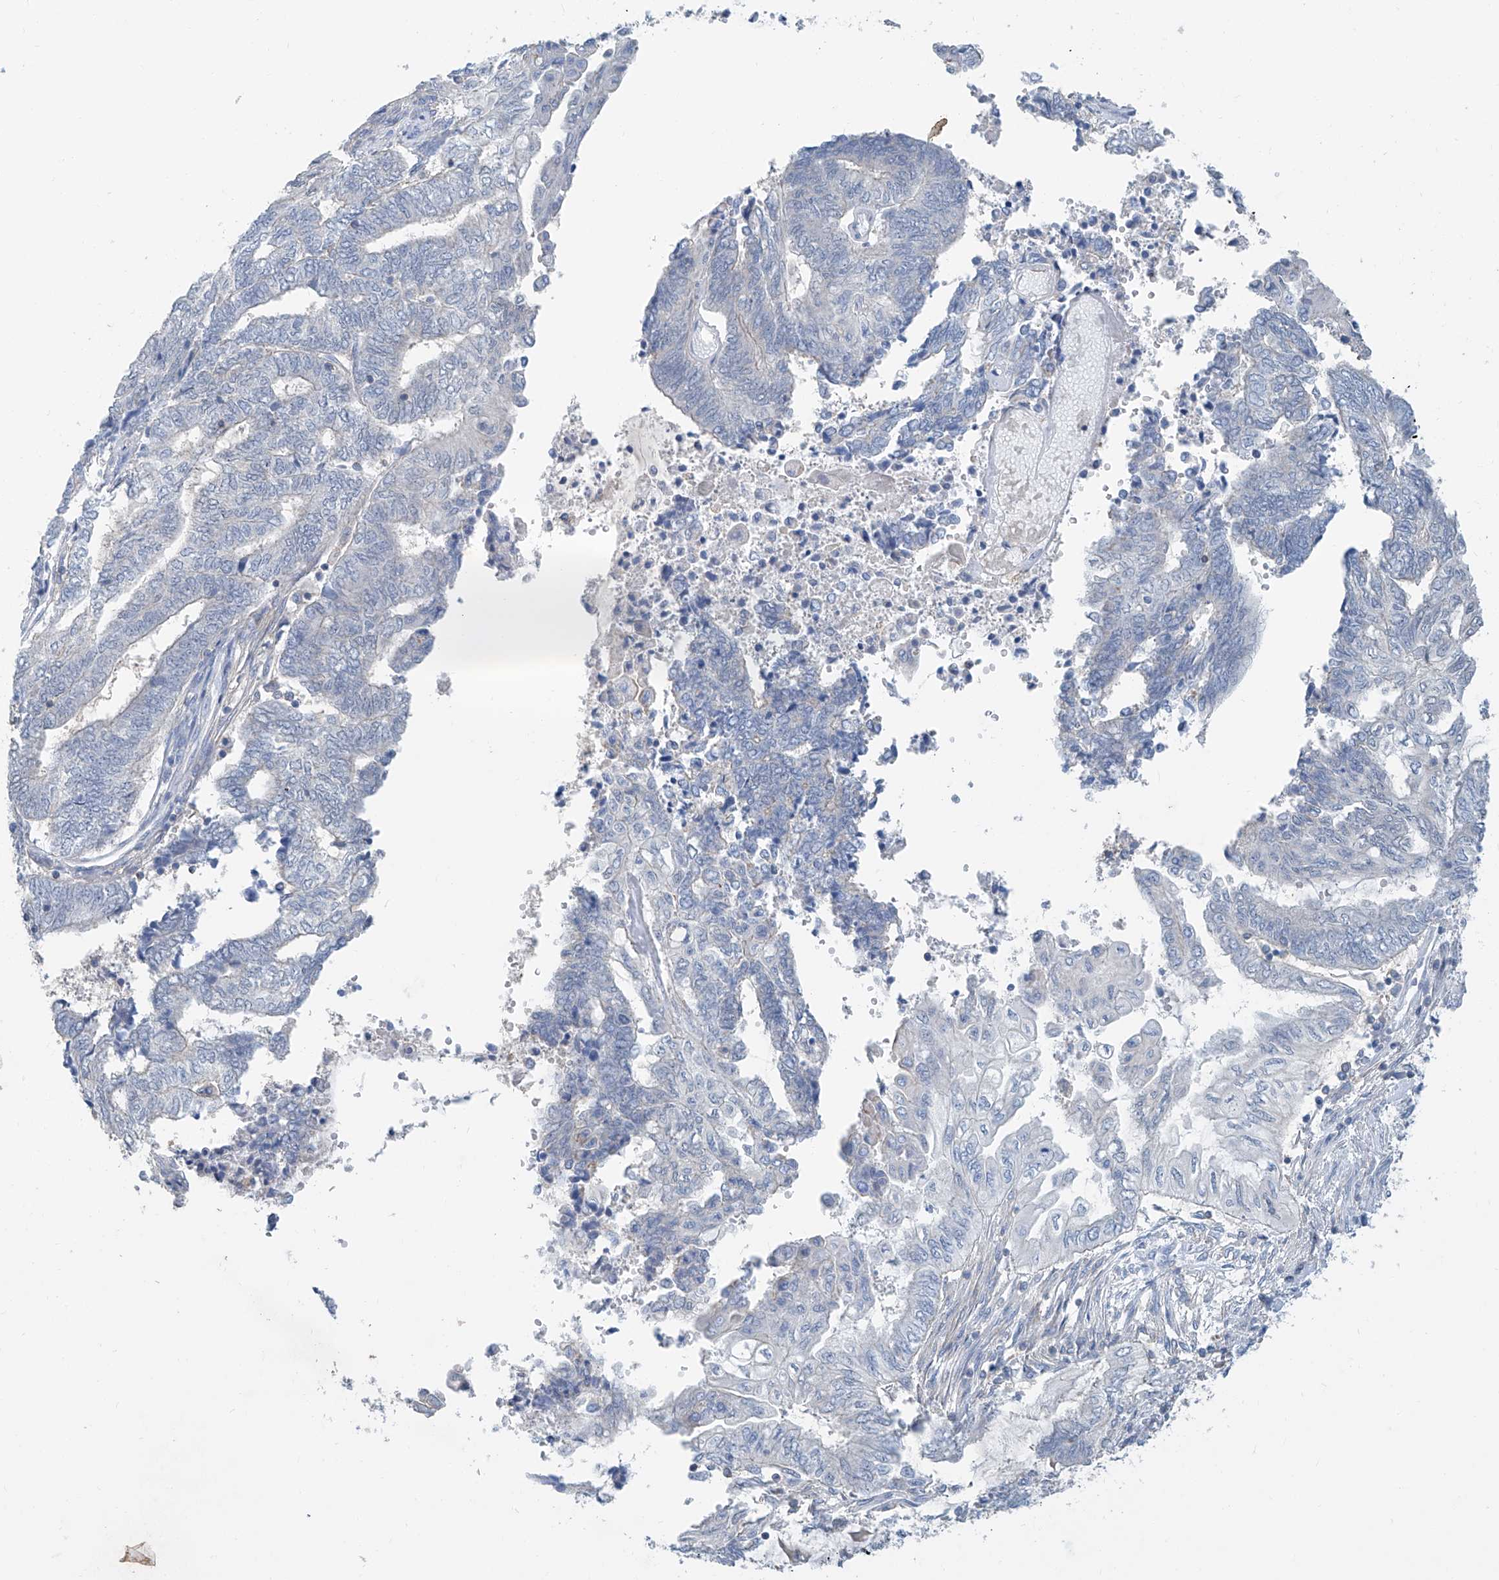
{"staining": {"intensity": "weak", "quantity": "<25%", "location": "cytoplasmic/membranous"}, "tissue": "endometrial cancer", "cell_type": "Tumor cells", "image_type": "cancer", "snomed": [{"axis": "morphology", "description": "Adenocarcinoma, NOS"}, {"axis": "topography", "description": "Uterus"}, {"axis": "topography", "description": "Endometrium"}], "caption": "DAB immunohistochemical staining of endometrial cancer (adenocarcinoma) shows no significant positivity in tumor cells.", "gene": "ANKRD34A", "patient": {"sex": "female", "age": 70}}